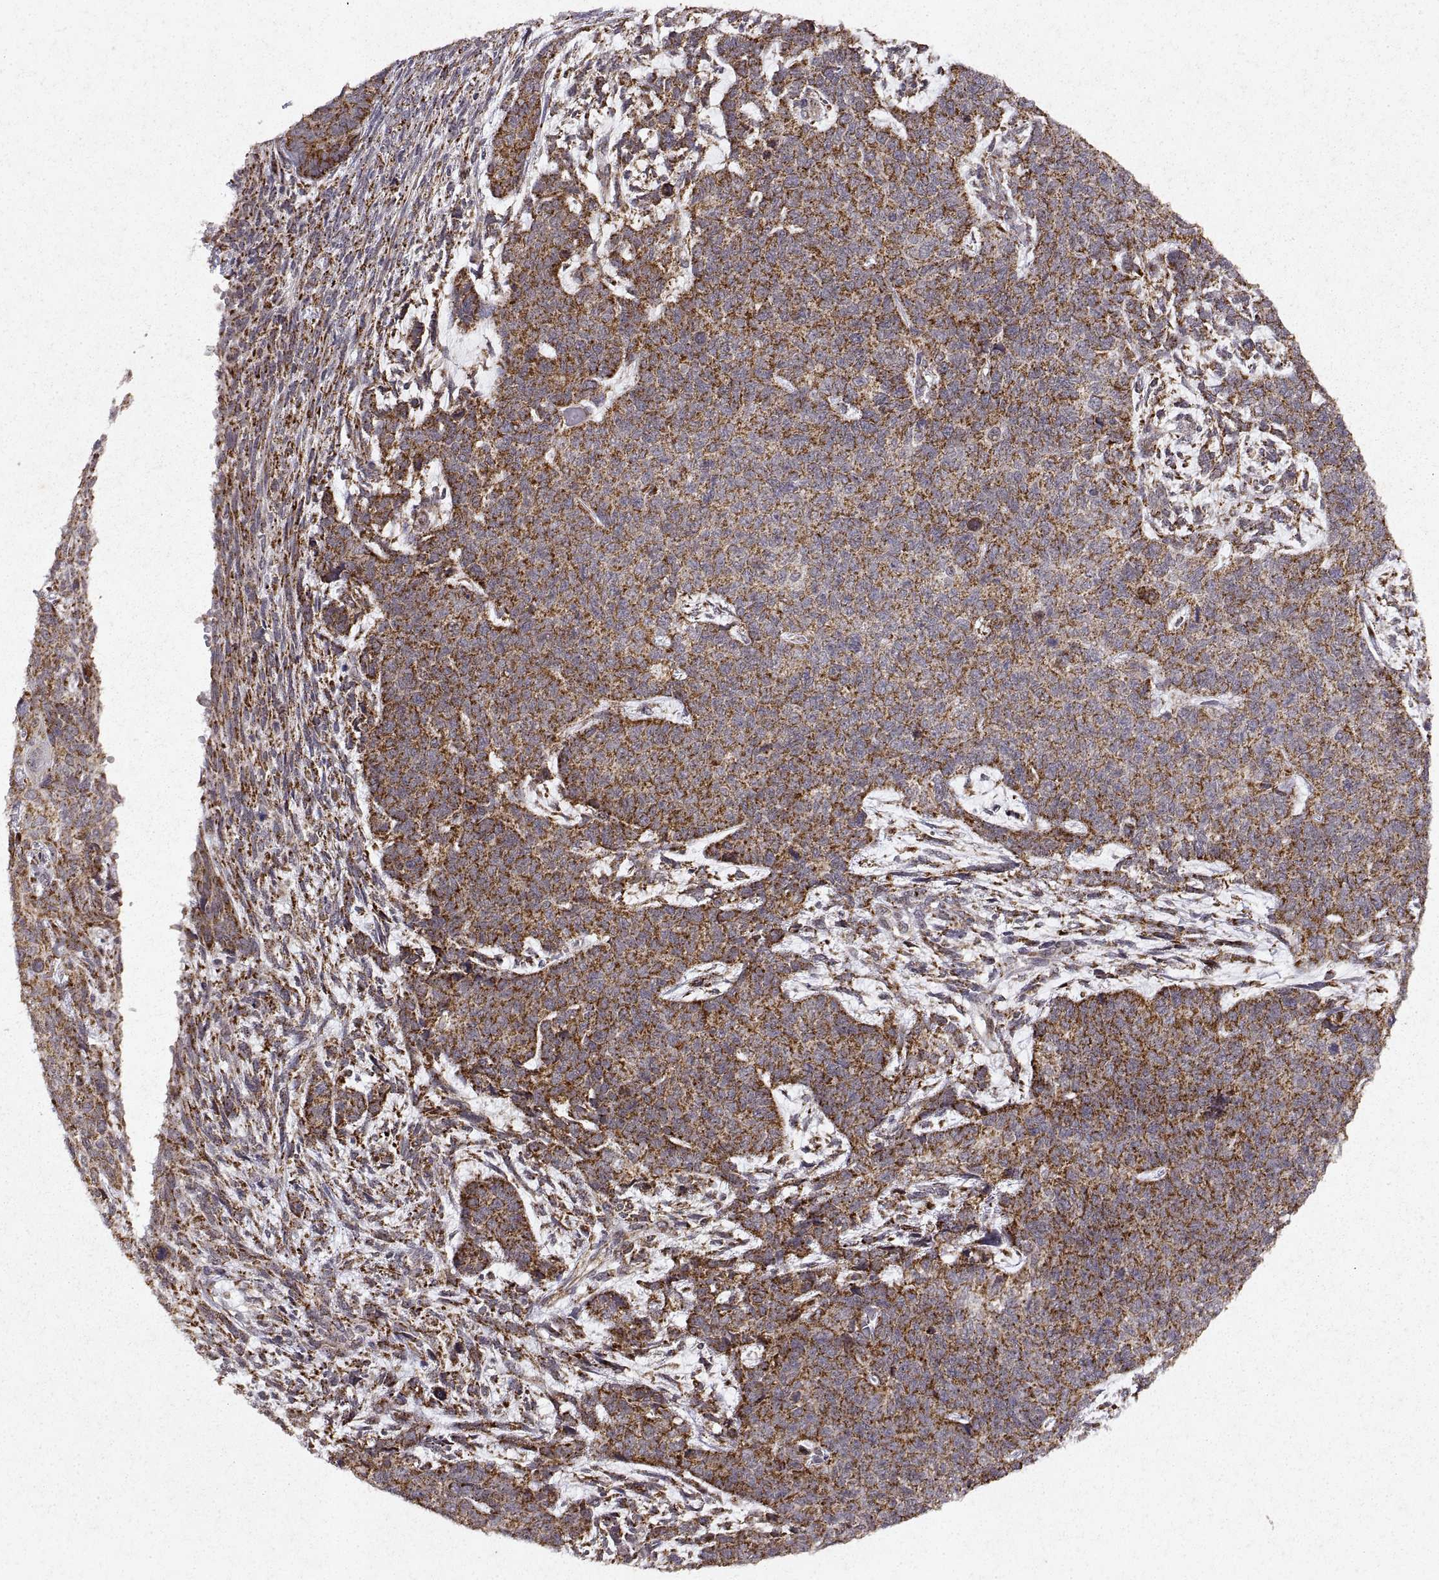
{"staining": {"intensity": "strong", "quantity": ">75%", "location": "cytoplasmic/membranous"}, "tissue": "cervical cancer", "cell_type": "Tumor cells", "image_type": "cancer", "snomed": [{"axis": "morphology", "description": "Squamous cell carcinoma, NOS"}, {"axis": "topography", "description": "Cervix"}], "caption": "About >75% of tumor cells in human cervical cancer exhibit strong cytoplasmic/membranous protein positivity as visualized by brown immunohistochemical staining.", "gene": "MANBAL", "patient": {"sex": "female", "age": 63}}